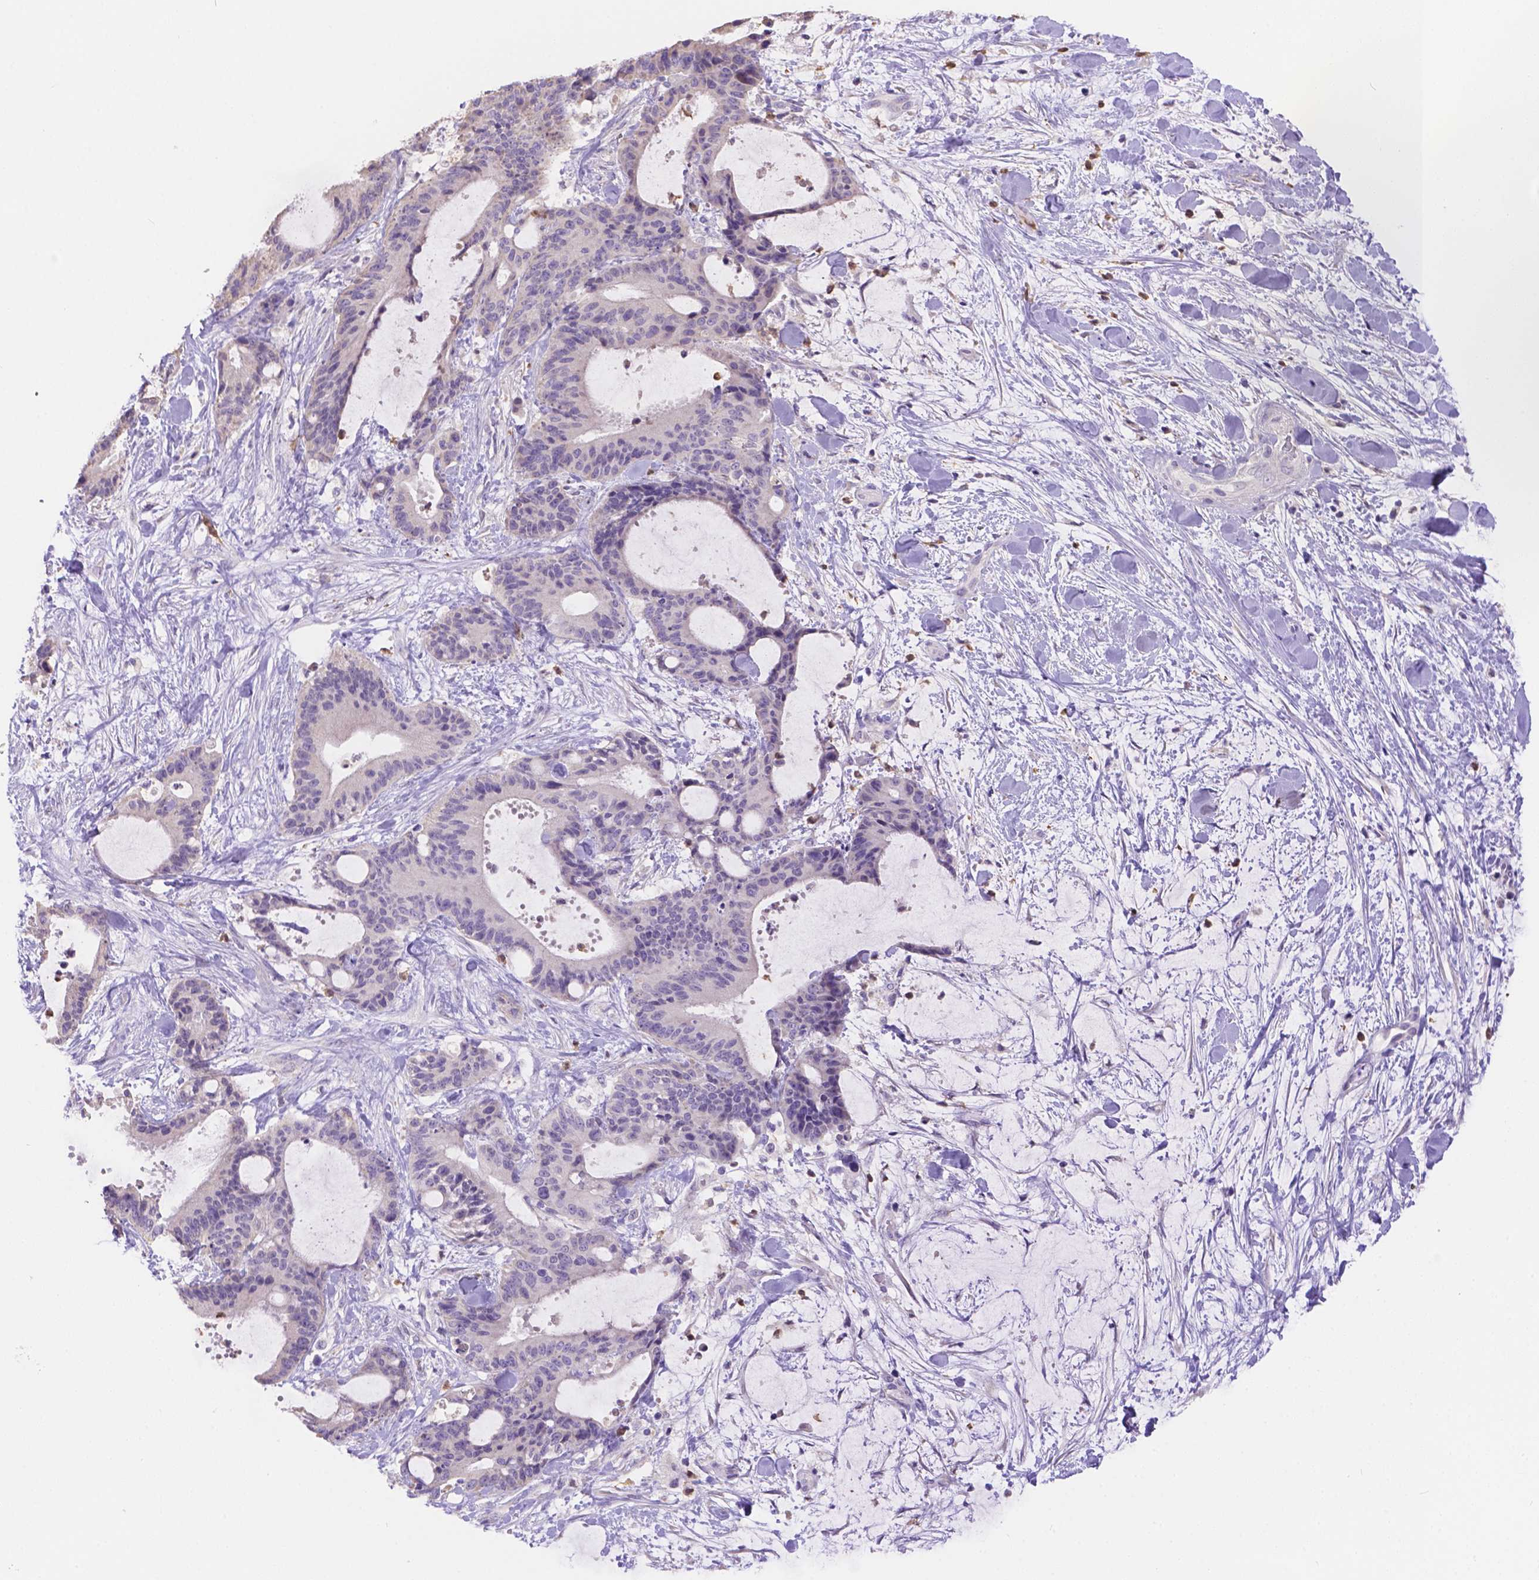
{"staining": {"intensity": "negative", "quantity": "none", "location": "none"}, "tissue": "liver cancer", "cell_type": "Tumor cells", "image_type": "cancer", "snomed": [{"axis": "morphology", "description": "Cholangiocarcinoma"}, {"axis": "topography", "description": "Liver"}], "caption": "Immunohistochemical staining of cholangiocarcinoma (liver) displays no significant positivity in tumor cells.", "gene": "NXPE2", "patient": {"sex": "female", "age": 73}}